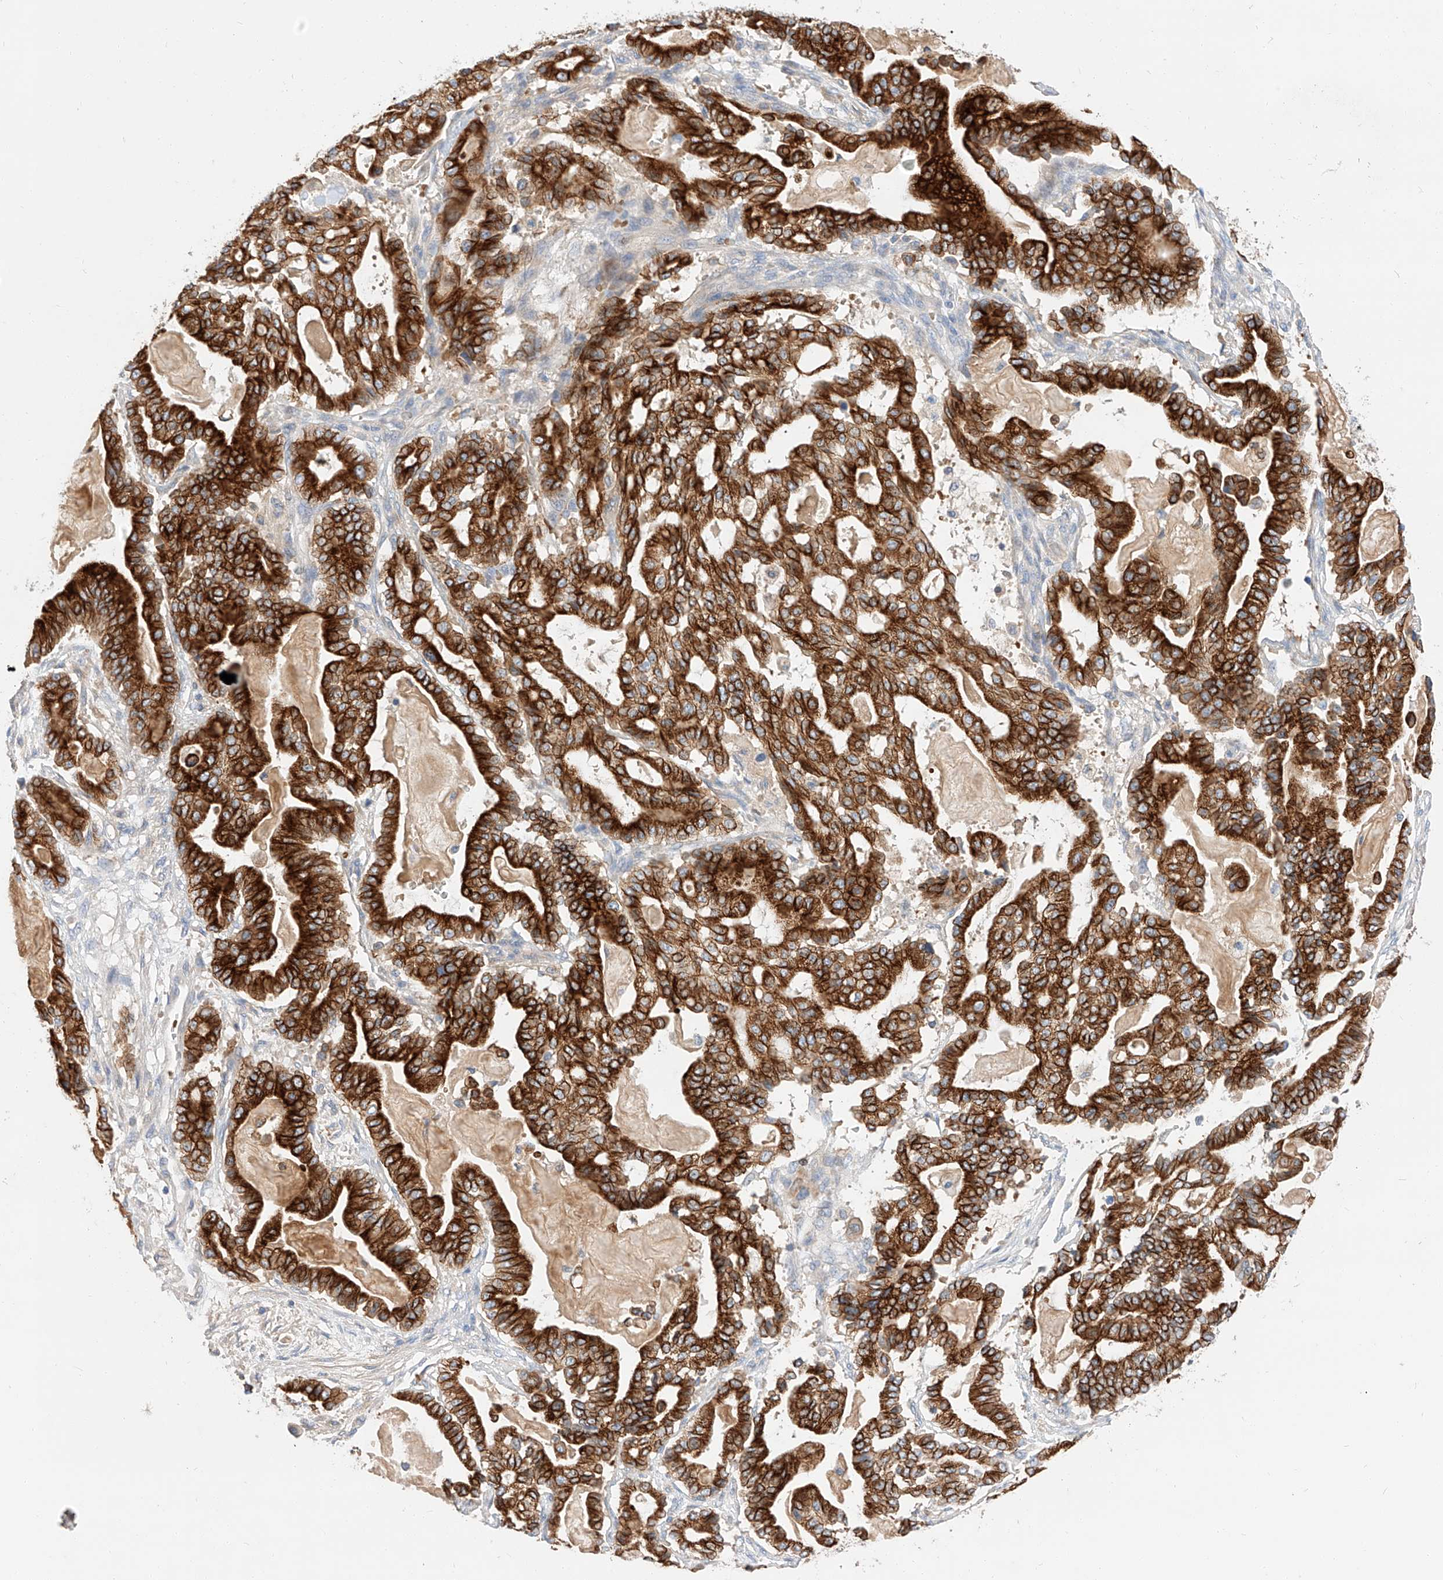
{"staining": {"intensity": "strong", "quantity": ">75%", "location": "cytoplasmic/membranous"}, "tissue": "pancreatic cancer", "cell_type": "Tumor cells", "image_type": "cancer", "snomed": [{"axis": "morphology", "description": "Adenocarcinoma, NOS"}, {"axis": "topography", "description": "Pancreas"}], "caption": "Protein staining exhibits strong cytoplasmic/membranous staining in about >75% of tumor cells in pancreatic cancer (adenocarcinoma). Nuclei are stained in blue.", "gene": "MAP7", "patient": {"sex": "male", "age": 63}}